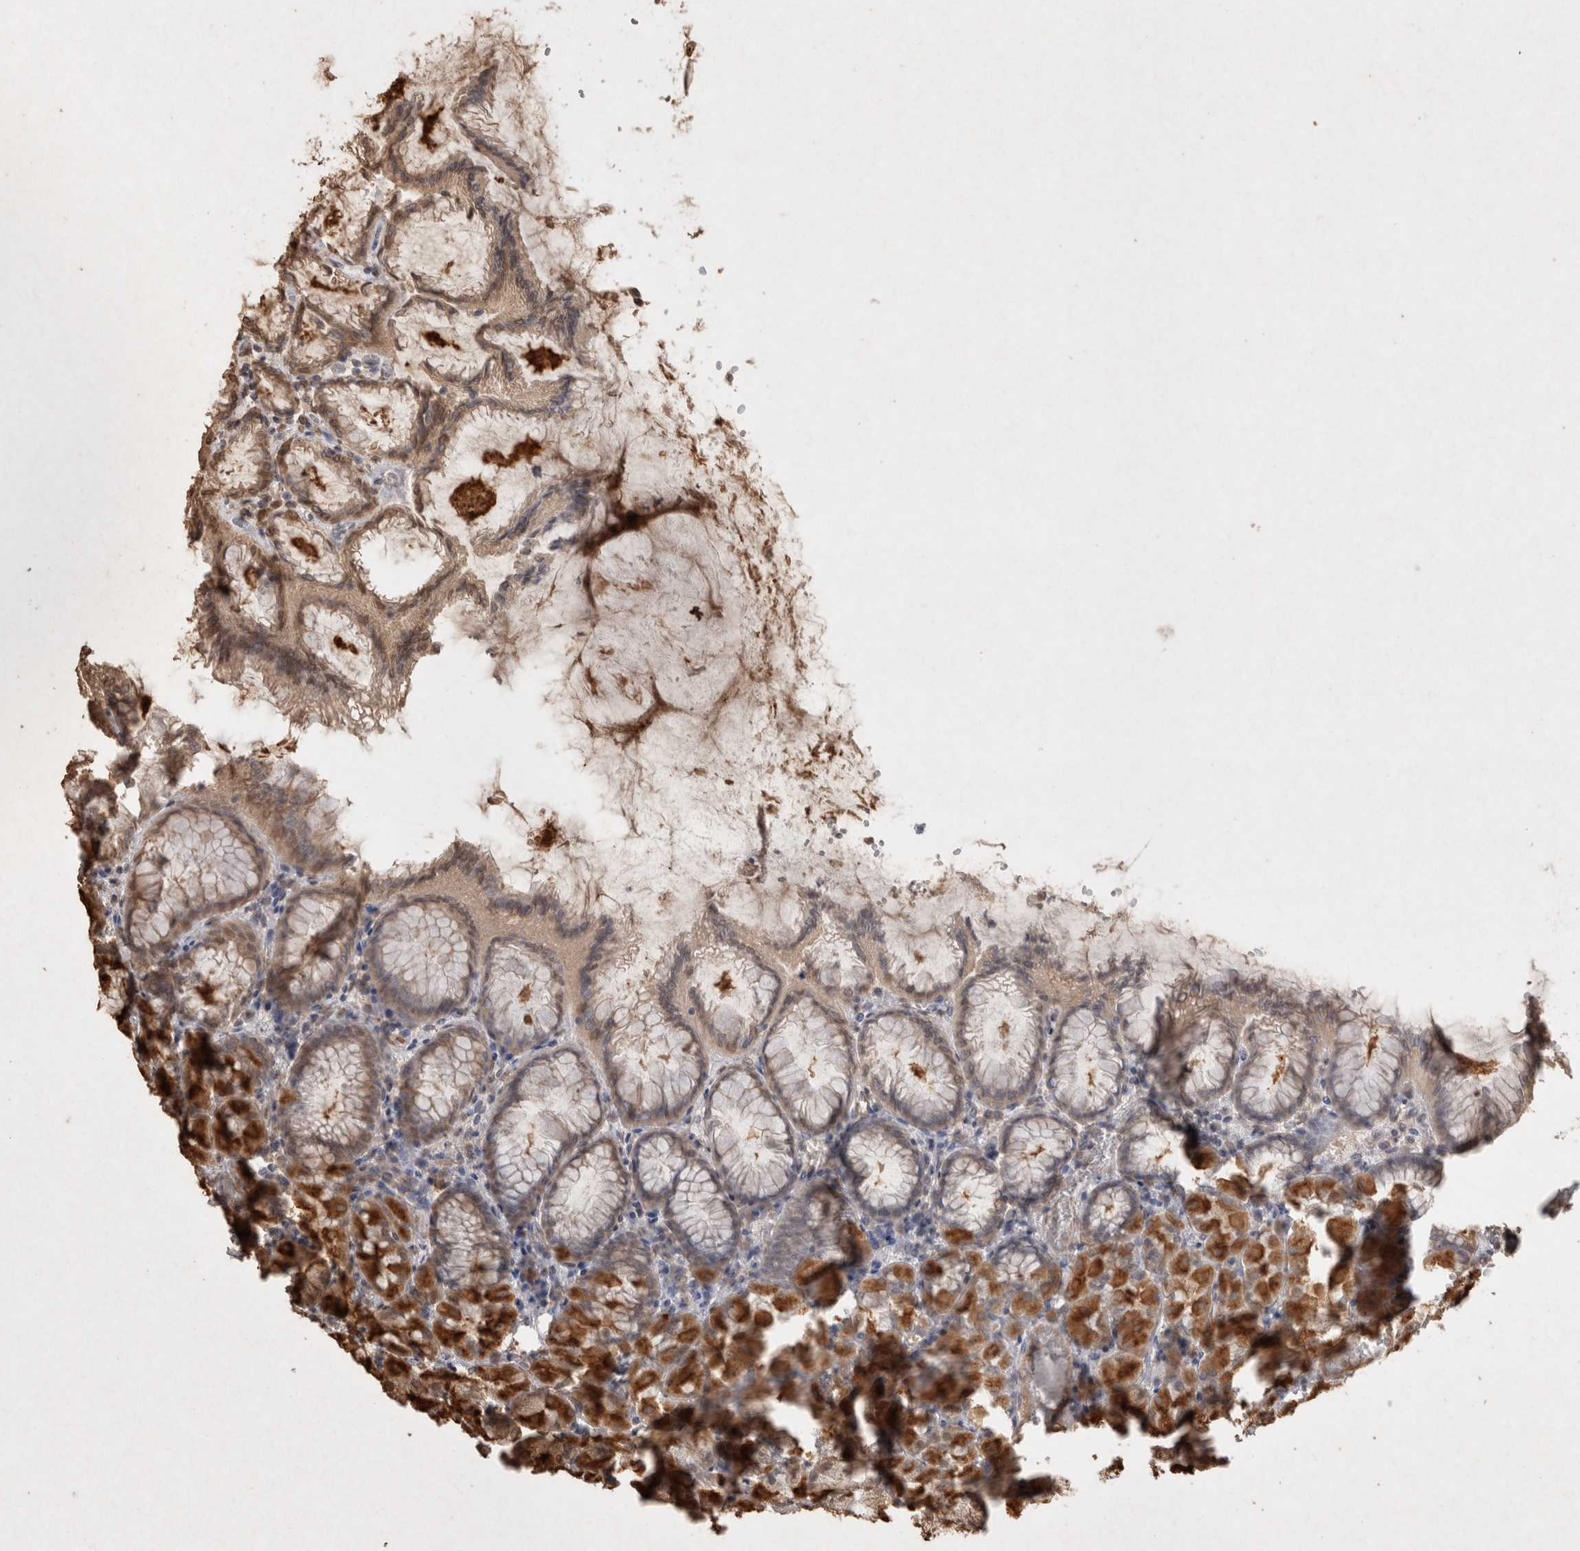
{"staining": {"intensity": "strong", "quantity": "25%-75%", "location": "cytoplasmic/membranous,nuclear"}, "tissue": "stomach", "cell_type": "Glandular cells", "image_type": "normal", "snomed": [{"axis": "morphology", "description": "Normal tissue, NOS"}, {"axis": "topography", "description": "Stomach, upper"}], "caption": "Immunohistochemistry (IHC) histopathology image of normal human stomach stained for a protein (brown), which shows high levels of strong cytoplasmic/membranous,nuclear expression in about 25%-75% of glandular cells.", "gene": "MLX", "patient": {"sex": "female", "age": 56}}